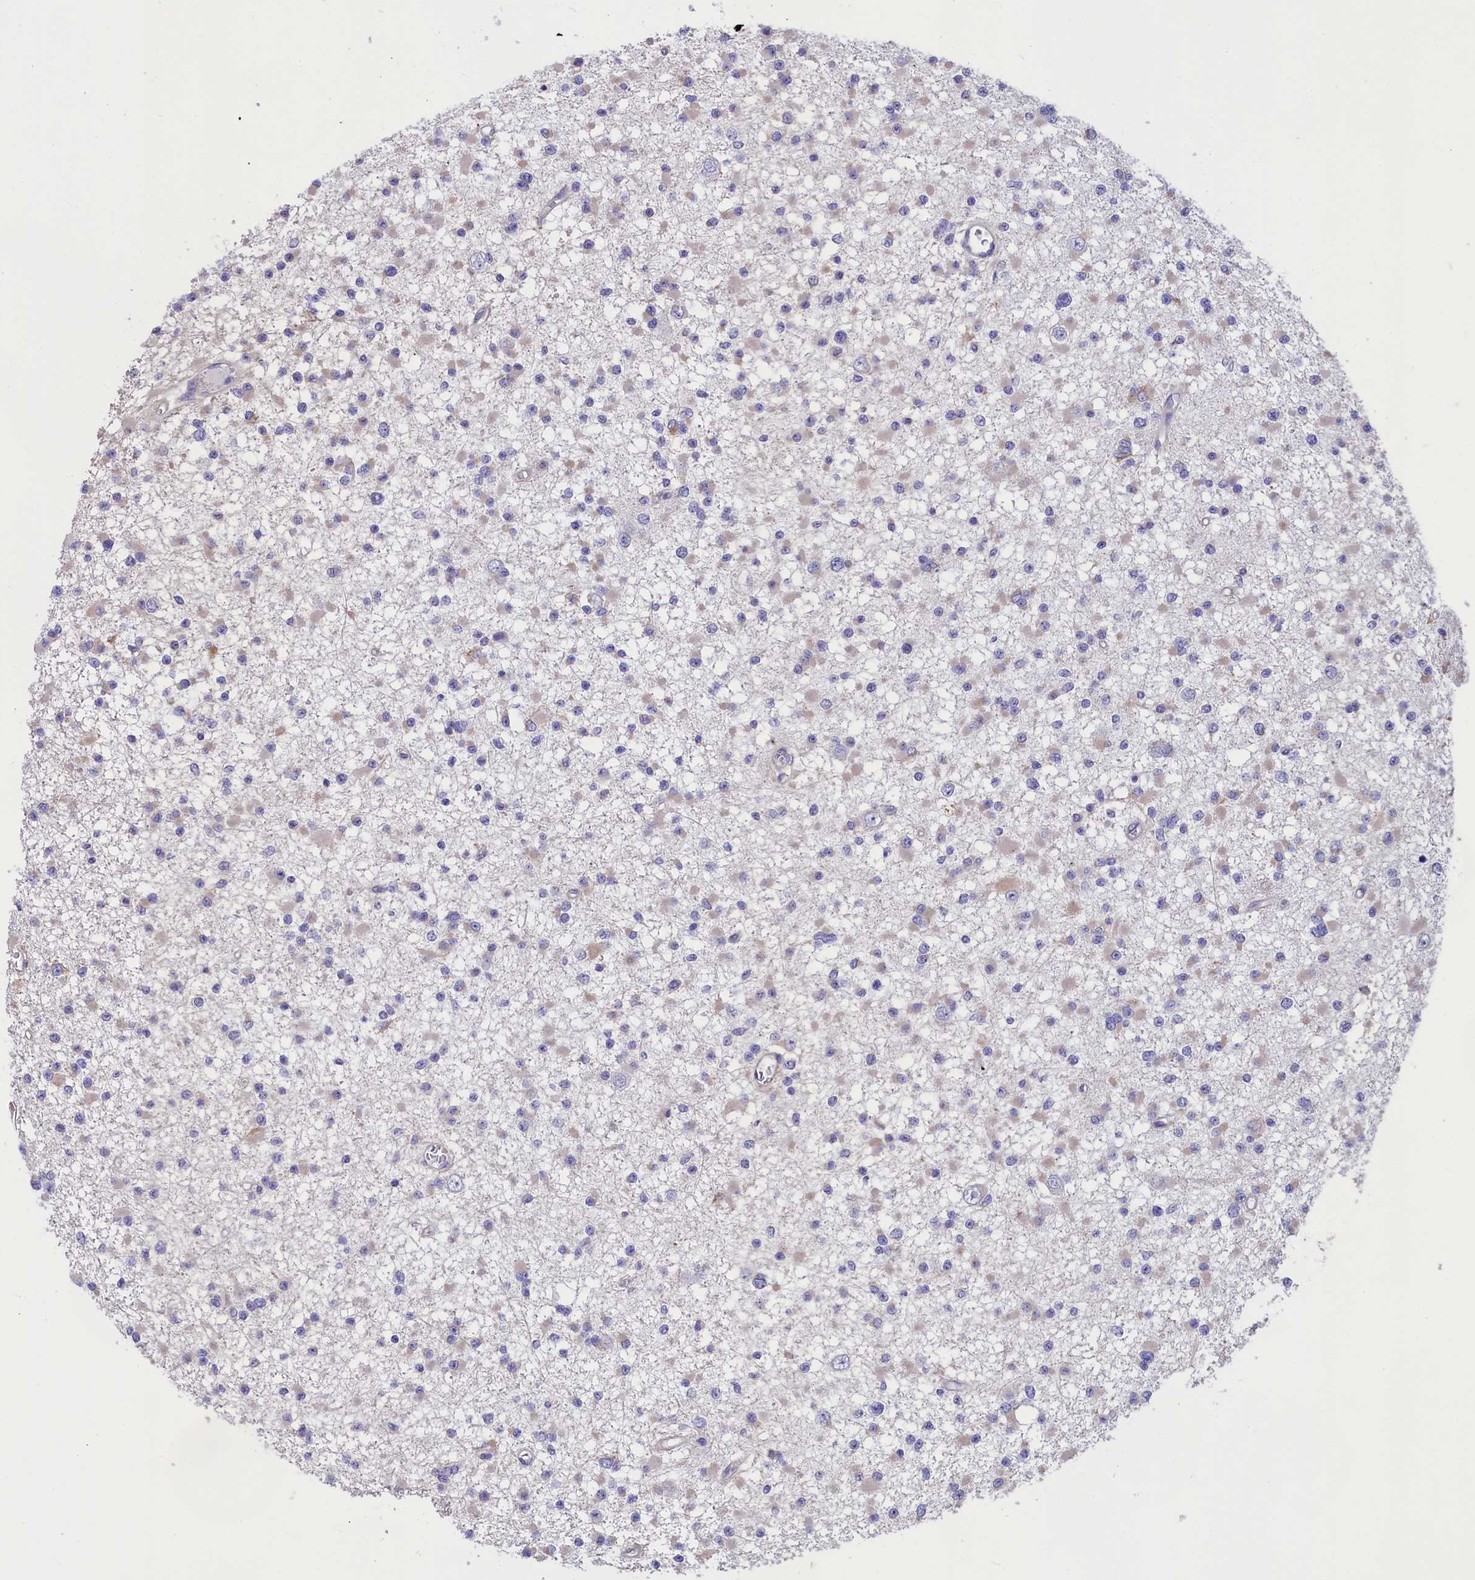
{"staining": {"intensity": "negative", "quantity": "none", "location": "none"}, "tissue": "glioma", "cell_type": "Tumor cells", "image_type": "cancer", "snomed": [{"axis": "morphology", "description": "Glioma, malignant, Low grade"}, {"axis": "topography", "description": "Brain"}], "caption": "IHC of low-grade glioma (malignant) shows no staining in tumor cells.", "gene": "CYP2U1", "patient": {"sex": "female", "age": 22}}